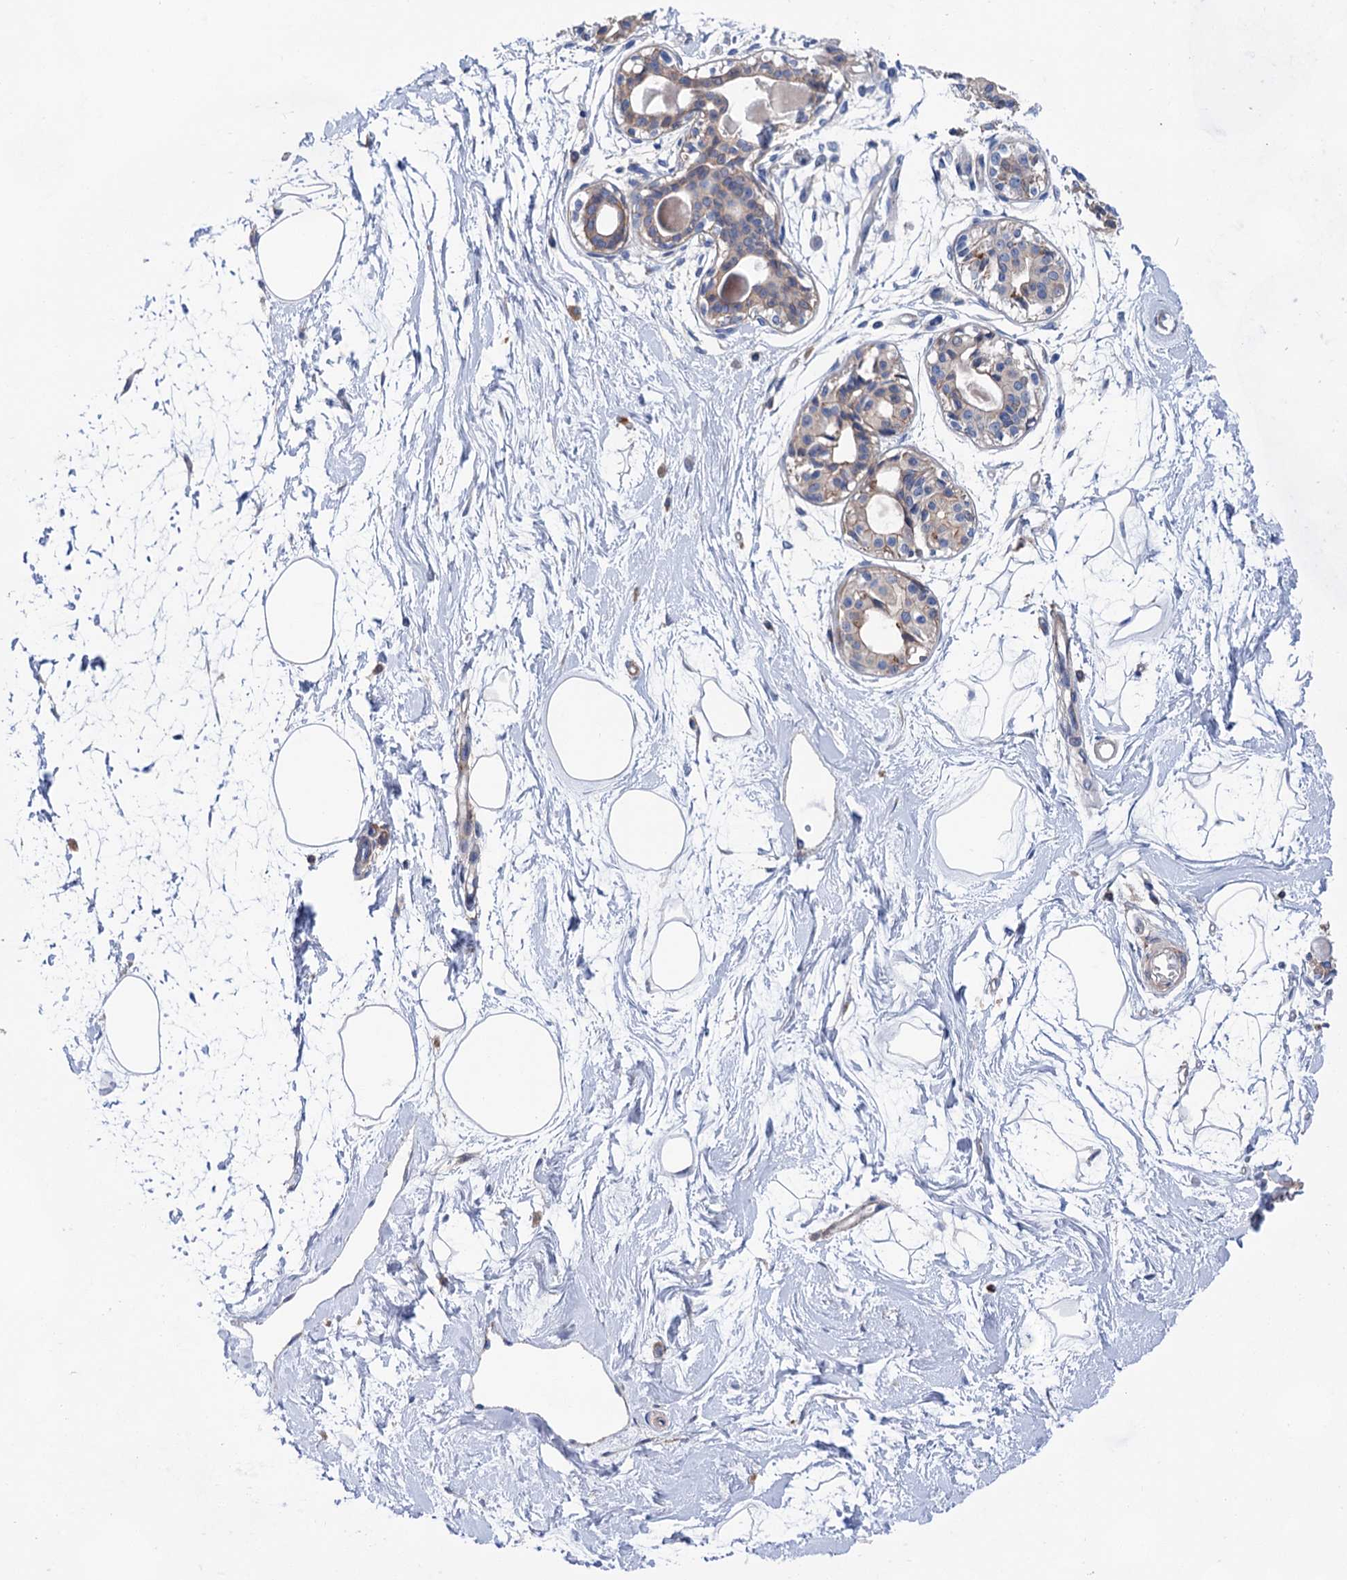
{"staining": {"intensity": "negative", "quantity": "none", "location": "none"}, "tissue": "breast", "cell_type": "Adipocytes", "image_type": "normal", "snomed": [{"axis": "morphology", "description": "Normal tissue, NOS"}, {"axis": "topography", "description": "Breast"}], "caption": "Human breast stained for a protein using immunohistochemistry shows no expression in adipocytes.", "gene": "GPR155", "patient": {"sex": "female", "age": 45}}